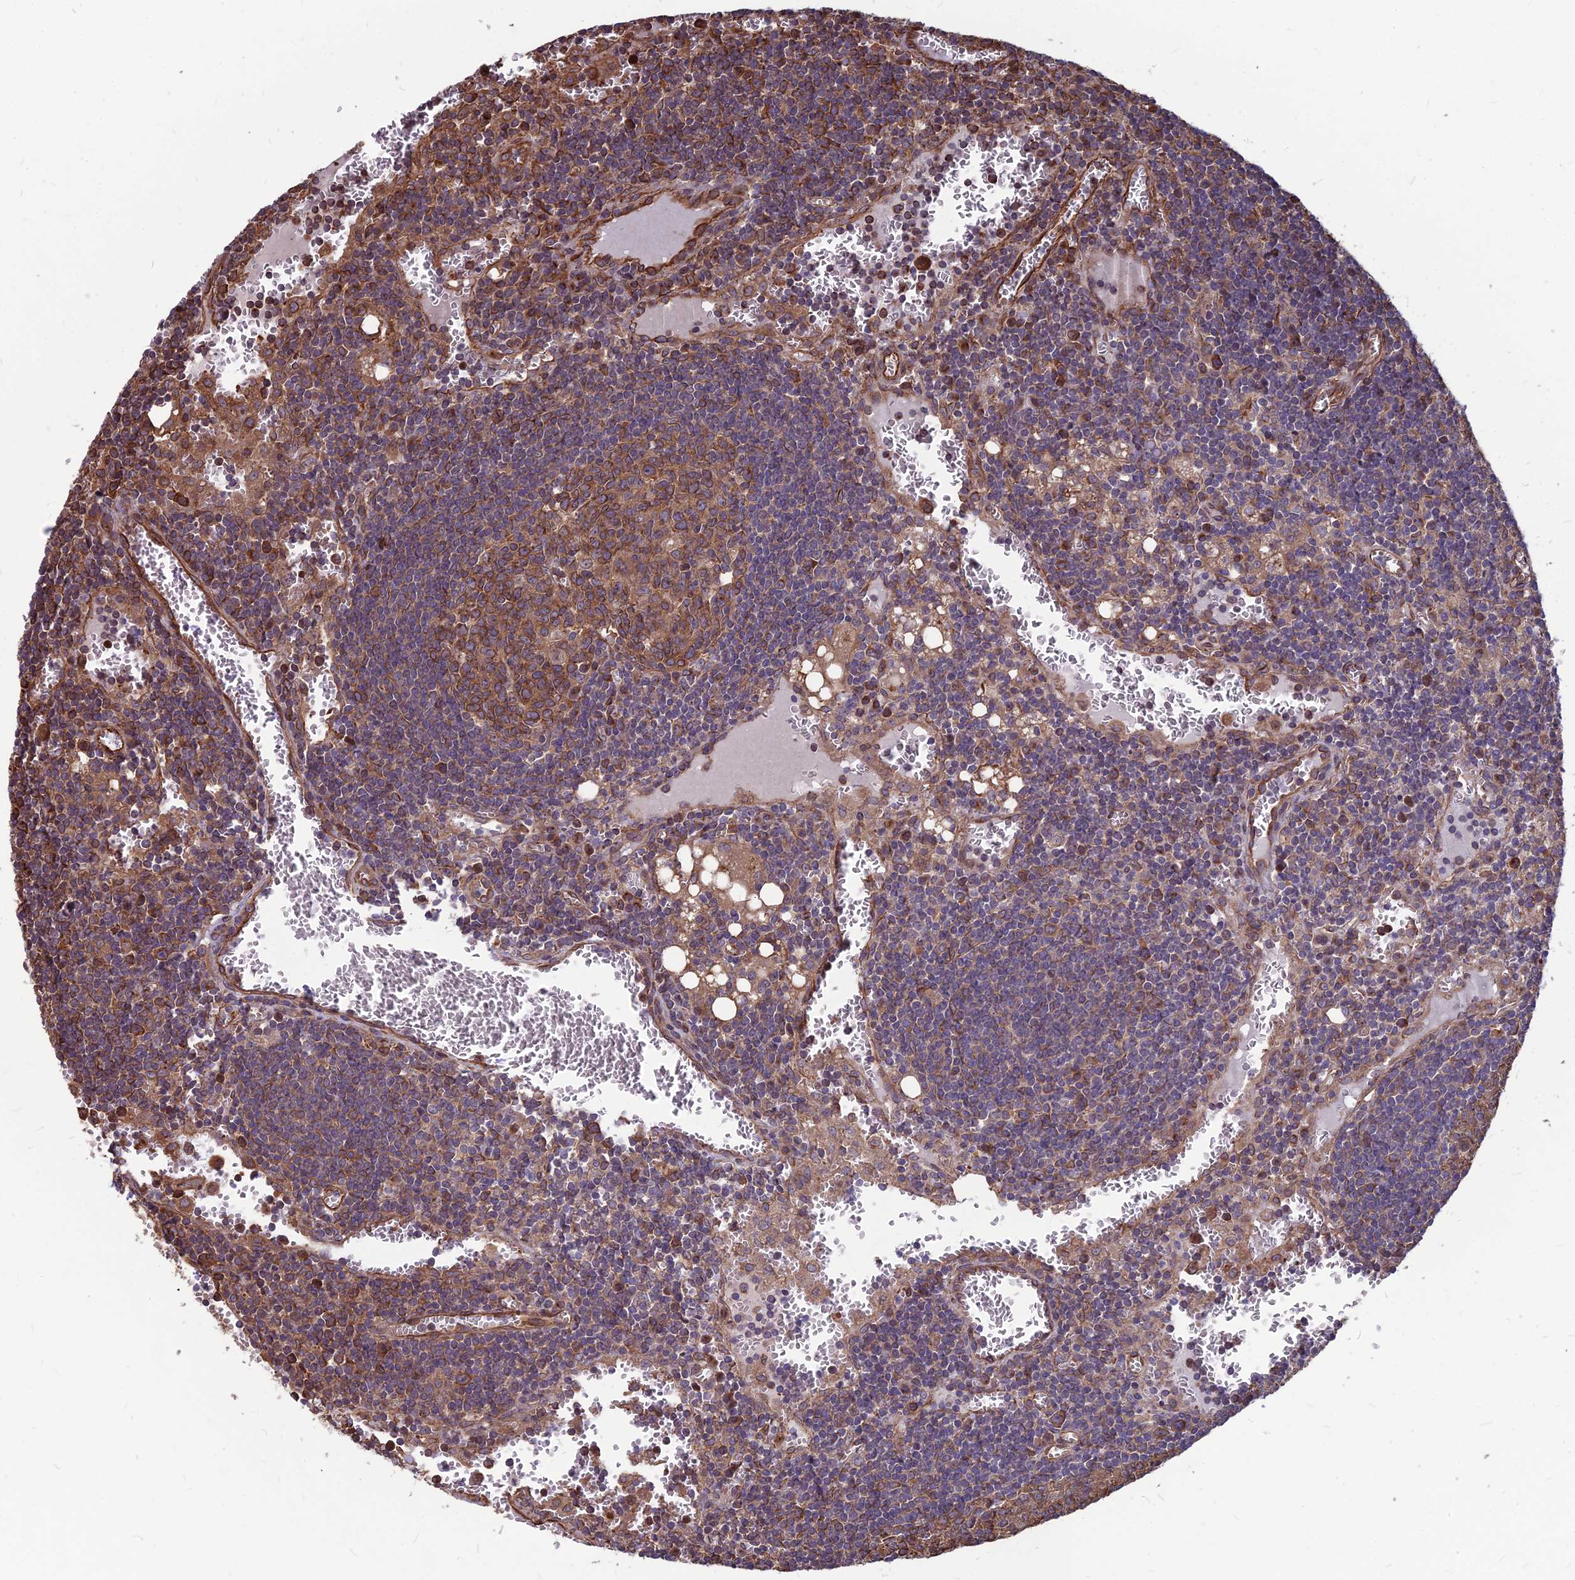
{"staining": {"intensity": "moderate", "quantity": ">75%", "location": "cytoplasmic/membranous"}, "tissue": "lymph node", "cell_type": "Germinal center cells", "image_type": "normal", "snomed": [{"axis": "morphology", "description": "Normal tissue, NOS"}, {"axis": "topography", "description": "Lymph node"}], "caption": "Protein staining reveals moderate cytoplasmic/membranous positivity in approximately >75% of germinal center cells in unremarkable lymph node. The staining is performed using DAB (3,3'-diaminobenzidine) brown chromogen to label protein expression. The nuclei are counter-stained blue using hematoxylin.", "gene": "LSM6", "patient": {"sex": "female", "age": 73}}